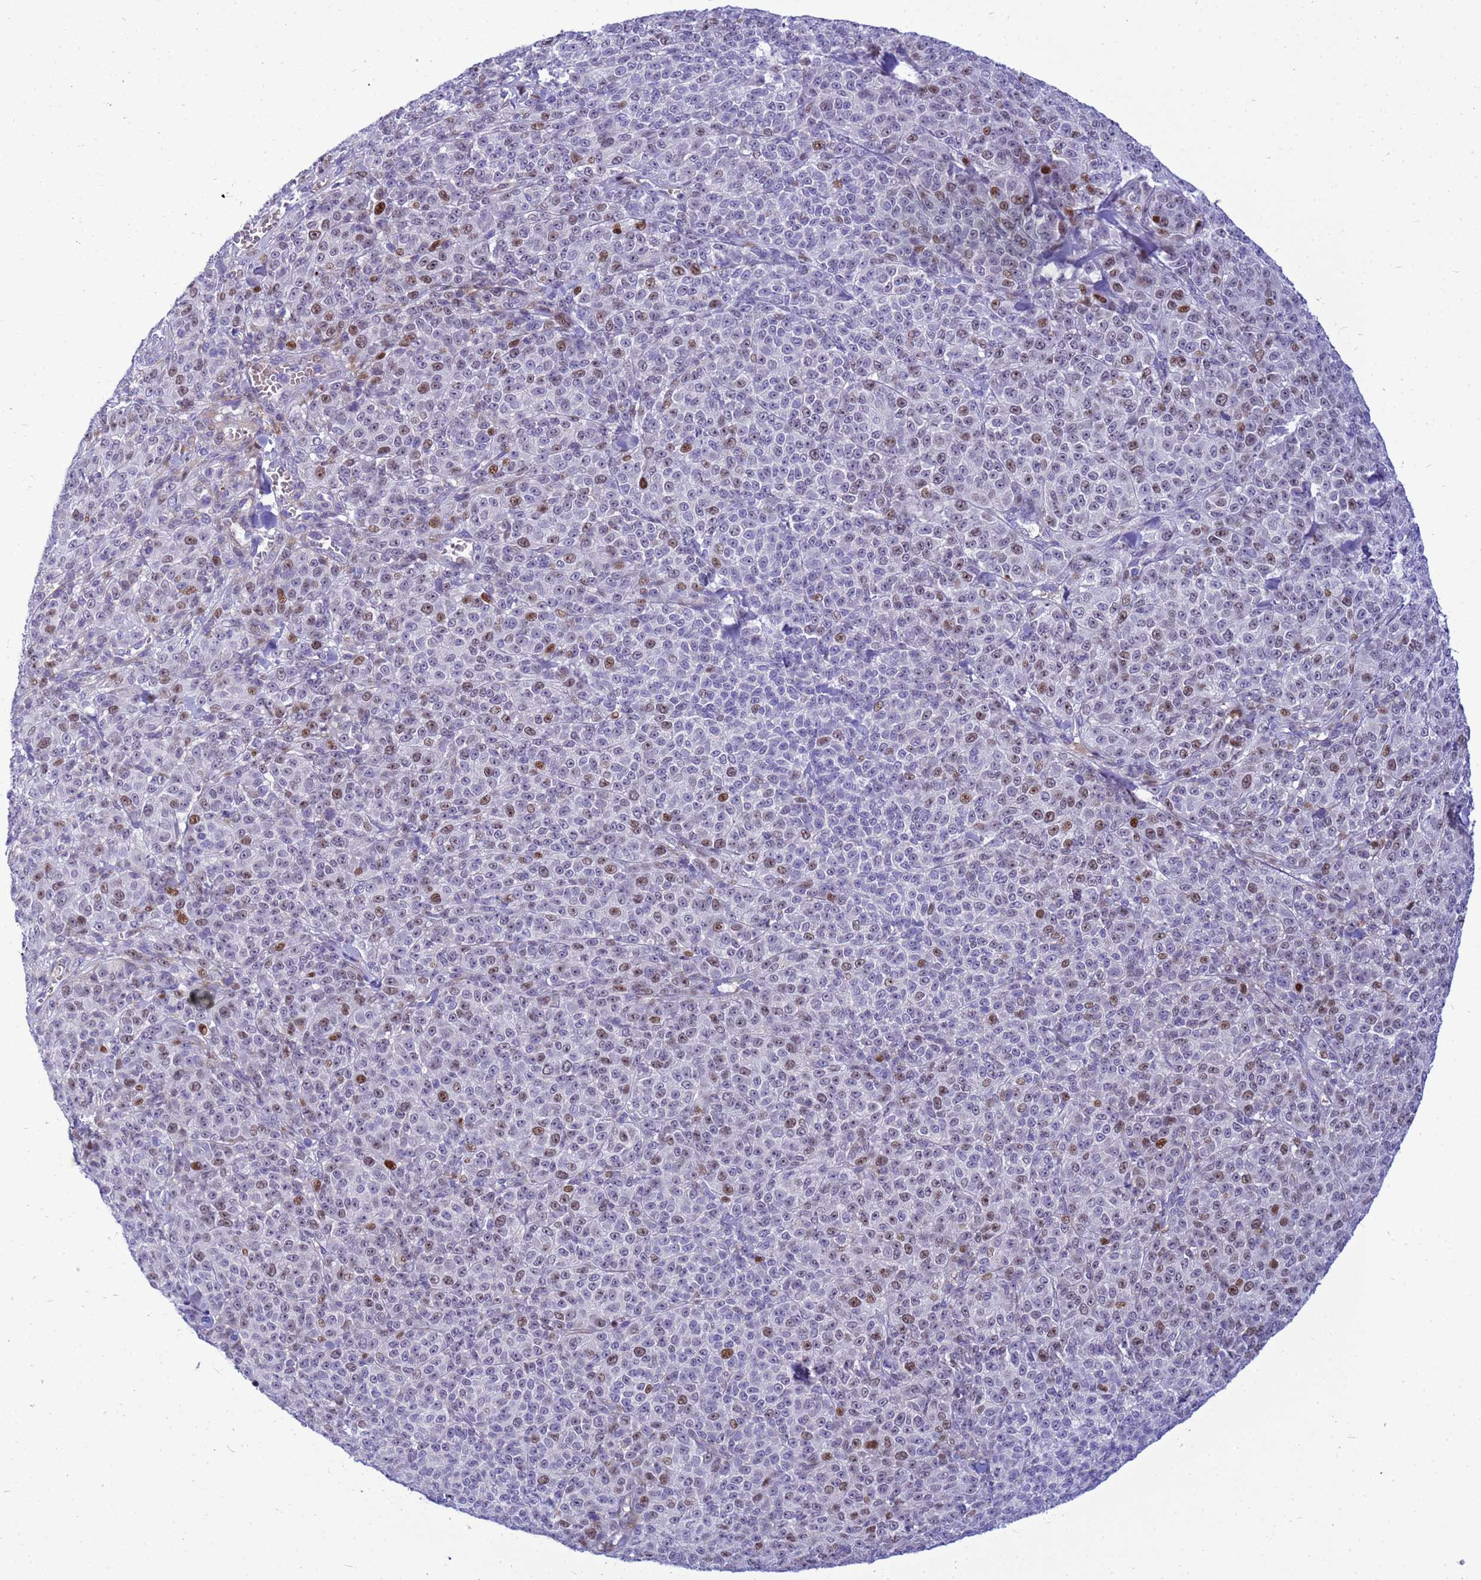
{"staining": {"intensity": "moderate", "quantity": "<25%", "location": "nuclear"}, "tissue": "melanoma", "cell_type": "Tumor cells", "image_type": "cancer", "snomed": [{"axis": "morphology", "description": "Normal tissue, NOS"}, {"axis": "morphology", "description": "Malignant melanoma, NOS"}, {"axis": "topography", "description": "Skin"}], "caption": "An immunohistochemistry (IHC) micrograph of tumor tissue is shown. Protein staining in brown labels moderate nuclear positivity in melanoma within tumor cells.", "gene": "ADAMTS7", "patient": {"sex": "female", "age": 34}}